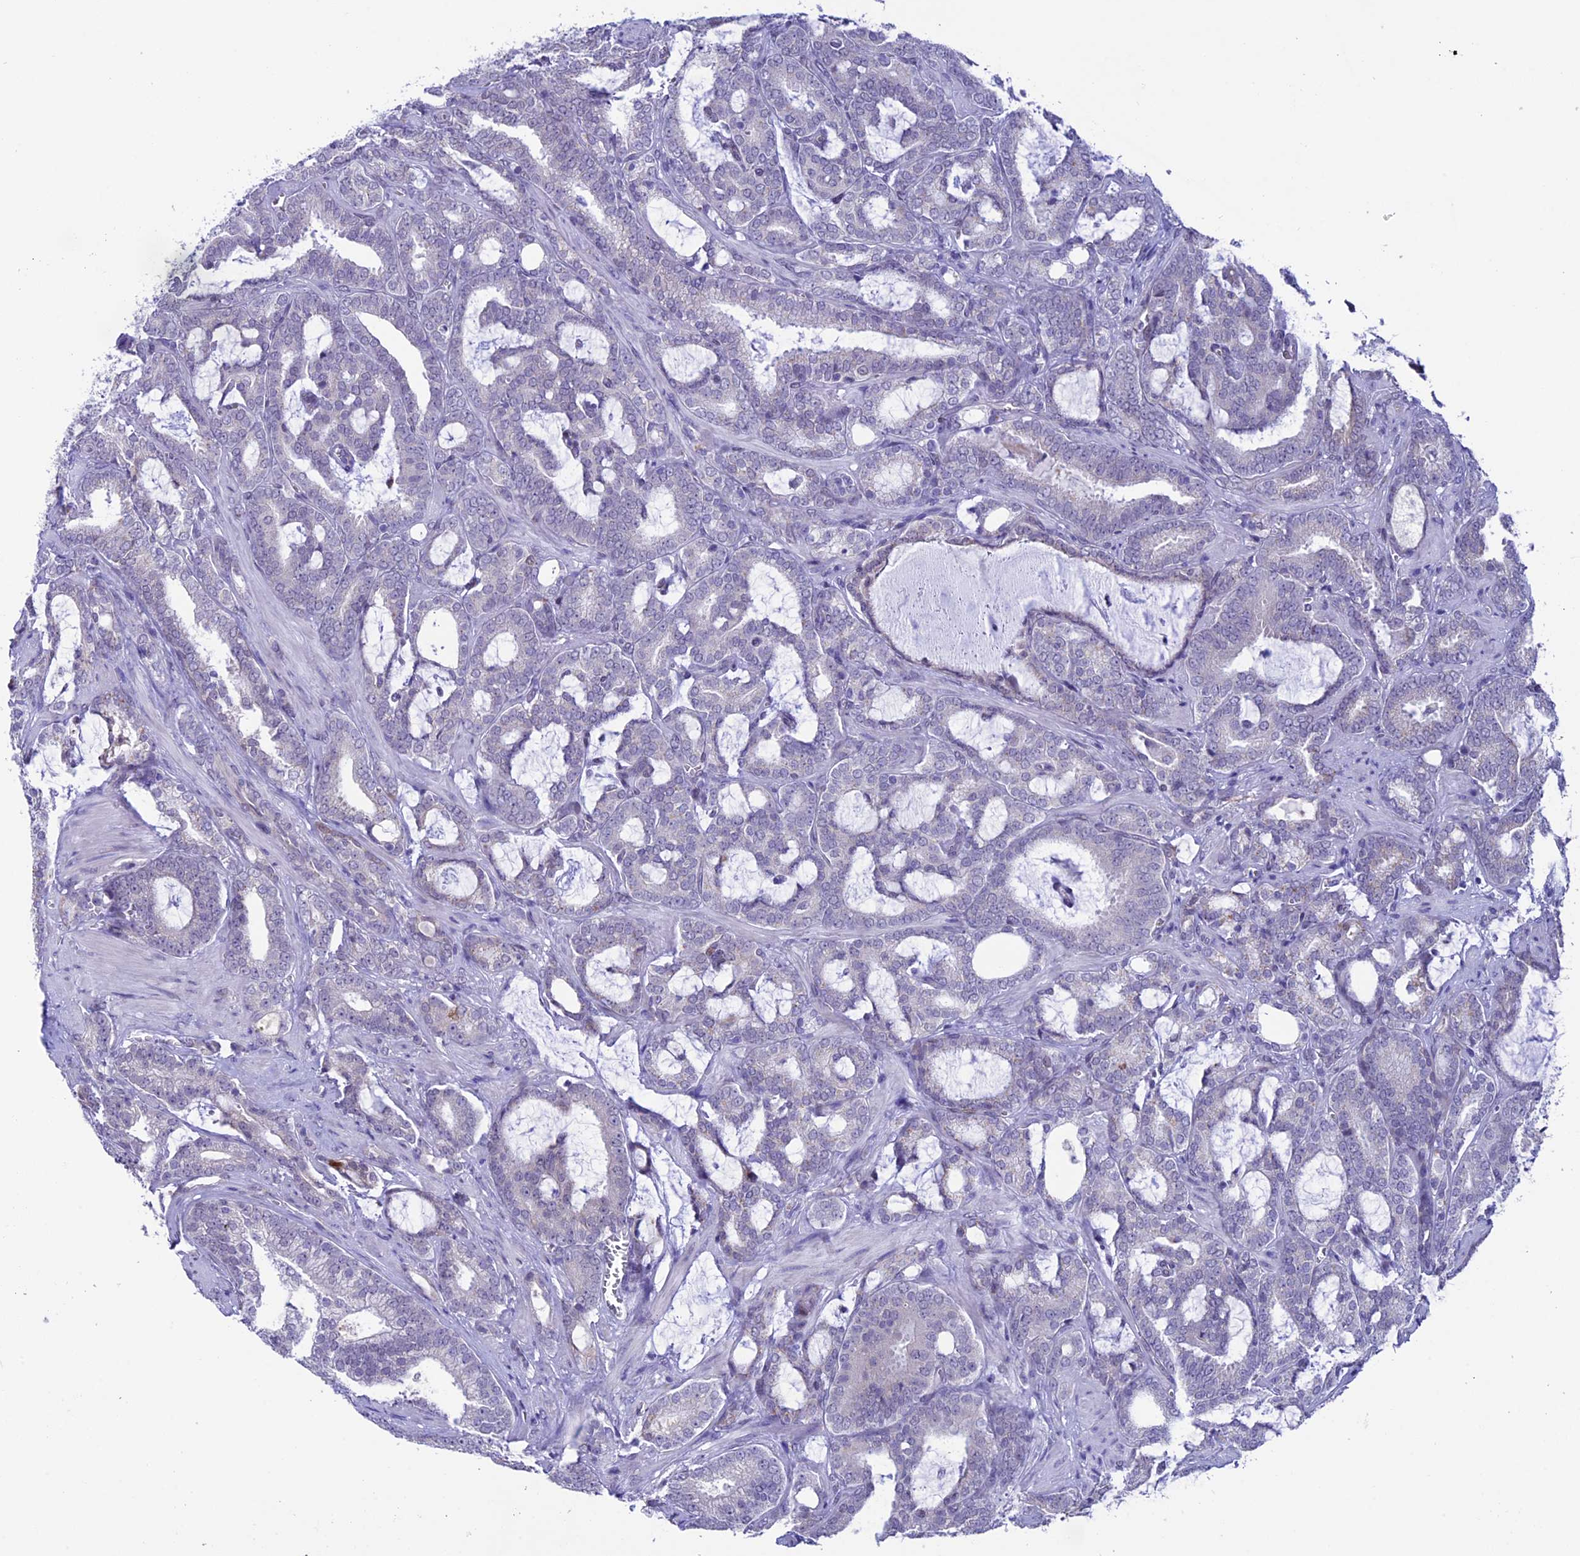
{"staining": {"intensity": "negative", "quantity": "none", "location": "none"}, "tissue": "prostate cancer", "cell_type": "Tumor cells", "image_type": "cancer", "snomed": [{"axis": "morphology", "description": "Adenocarcinoma, High grade"}, {"axis": "topography", "description": "Prostate and seminal vesicle, NOS"}], "caption": "This is an IHC photomicrograph of human prostate high-grade adenocarcinoma. There is no staining in tumor cells.", "gene": "TMEM171", "patient": {"sex": "male", "age": 67}}